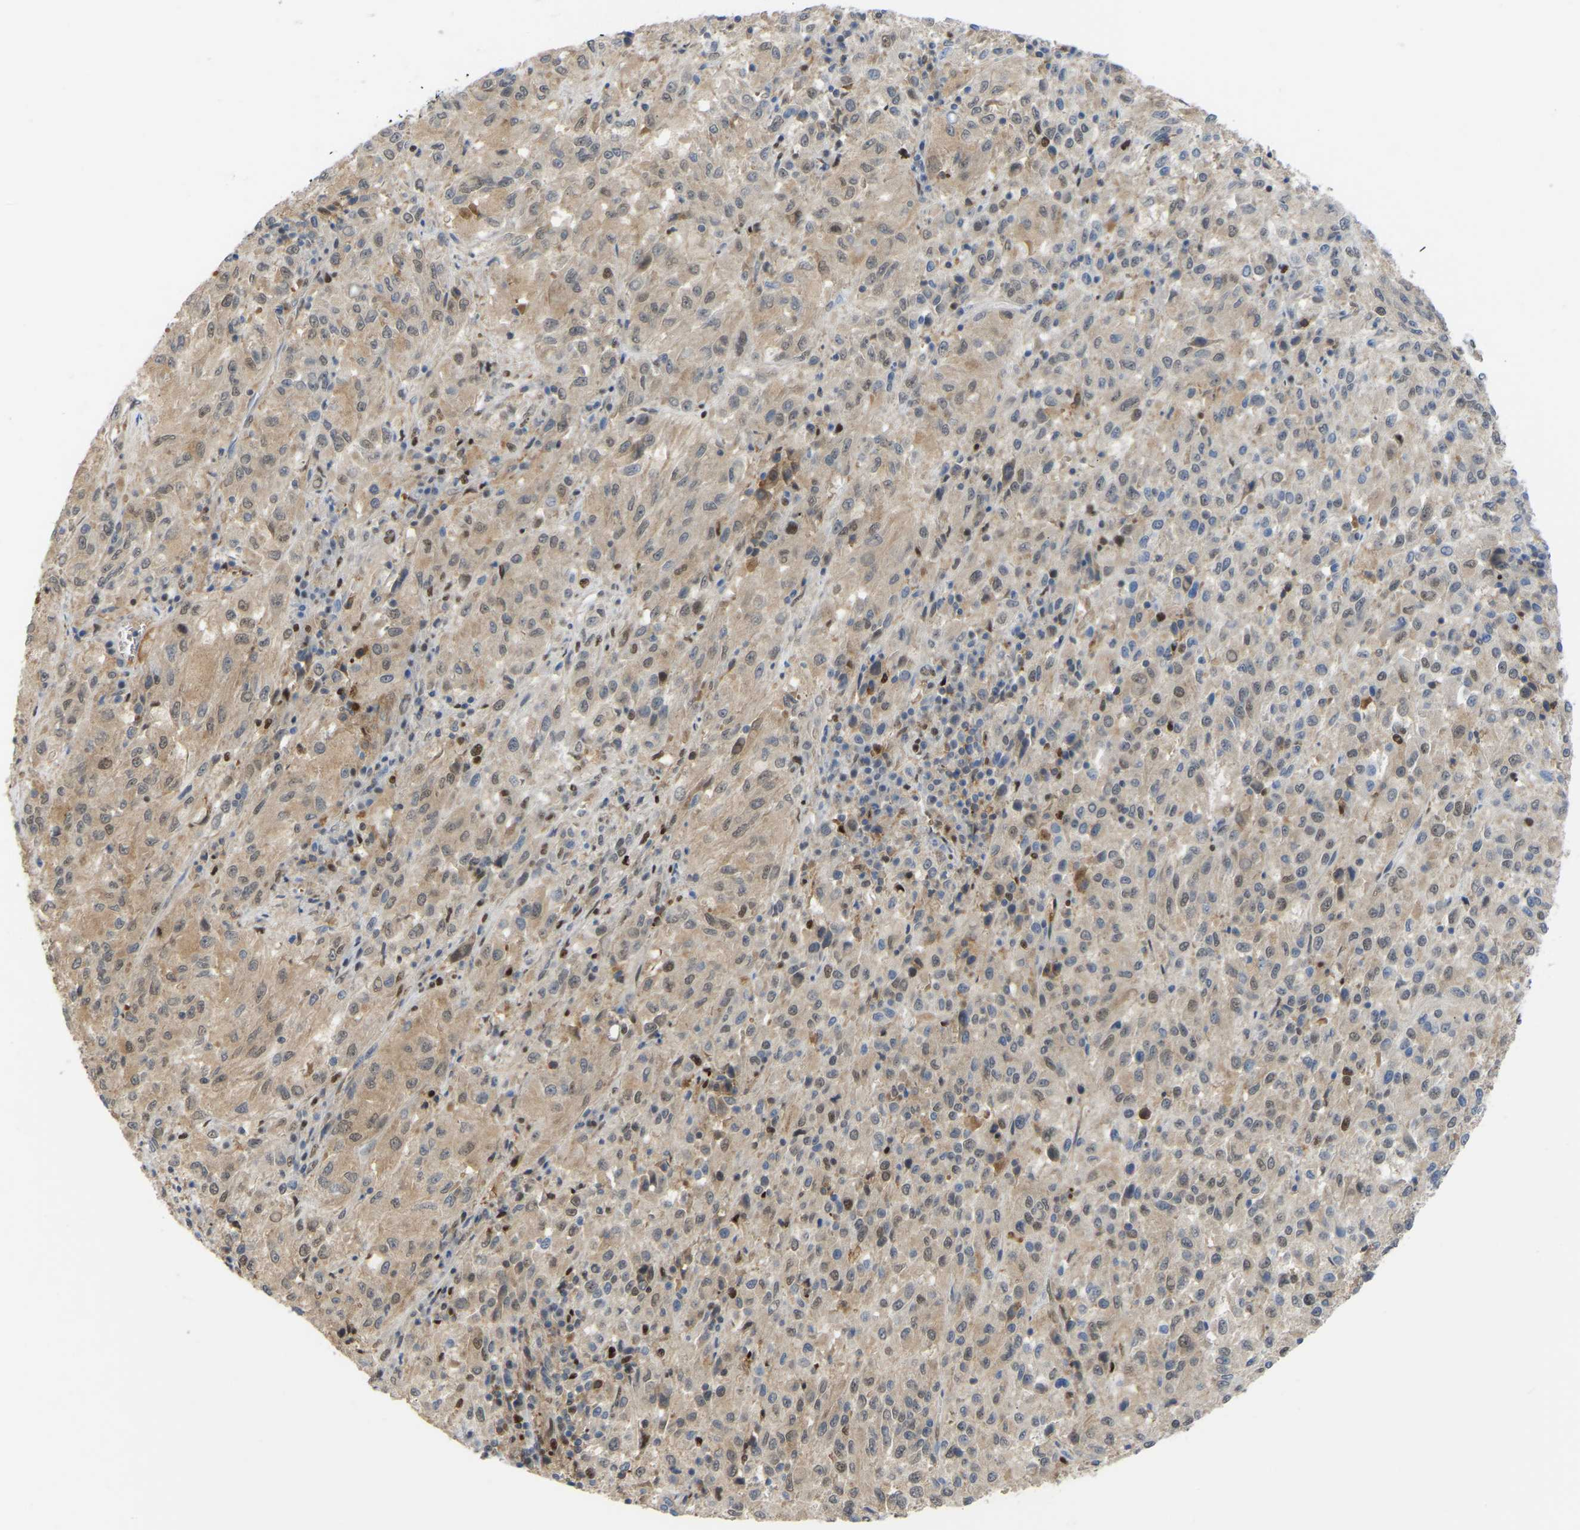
{"staining": {"intensity": "moderate", "quantity": "25%-75%", "location": "cytoplasmic/membranous"}, "tissue": "melanoma", "cell_type": "Tumor cells", "image_type": "cancer", "snomed": [{"axis": "morphology", "description": "Malignant melanoma, Metastatic site"}, {"axis": "topography", "description": "Lung"}], "caption": "Malignant melanoma (metastatic site) stained with DAB IHC exhibits medium levels of moderate cytoplasmic/membranous staining in about 25%-75% of tumor cells.", "gene": "KLRG2", "patient": {"sex": "male", "age": 64}}